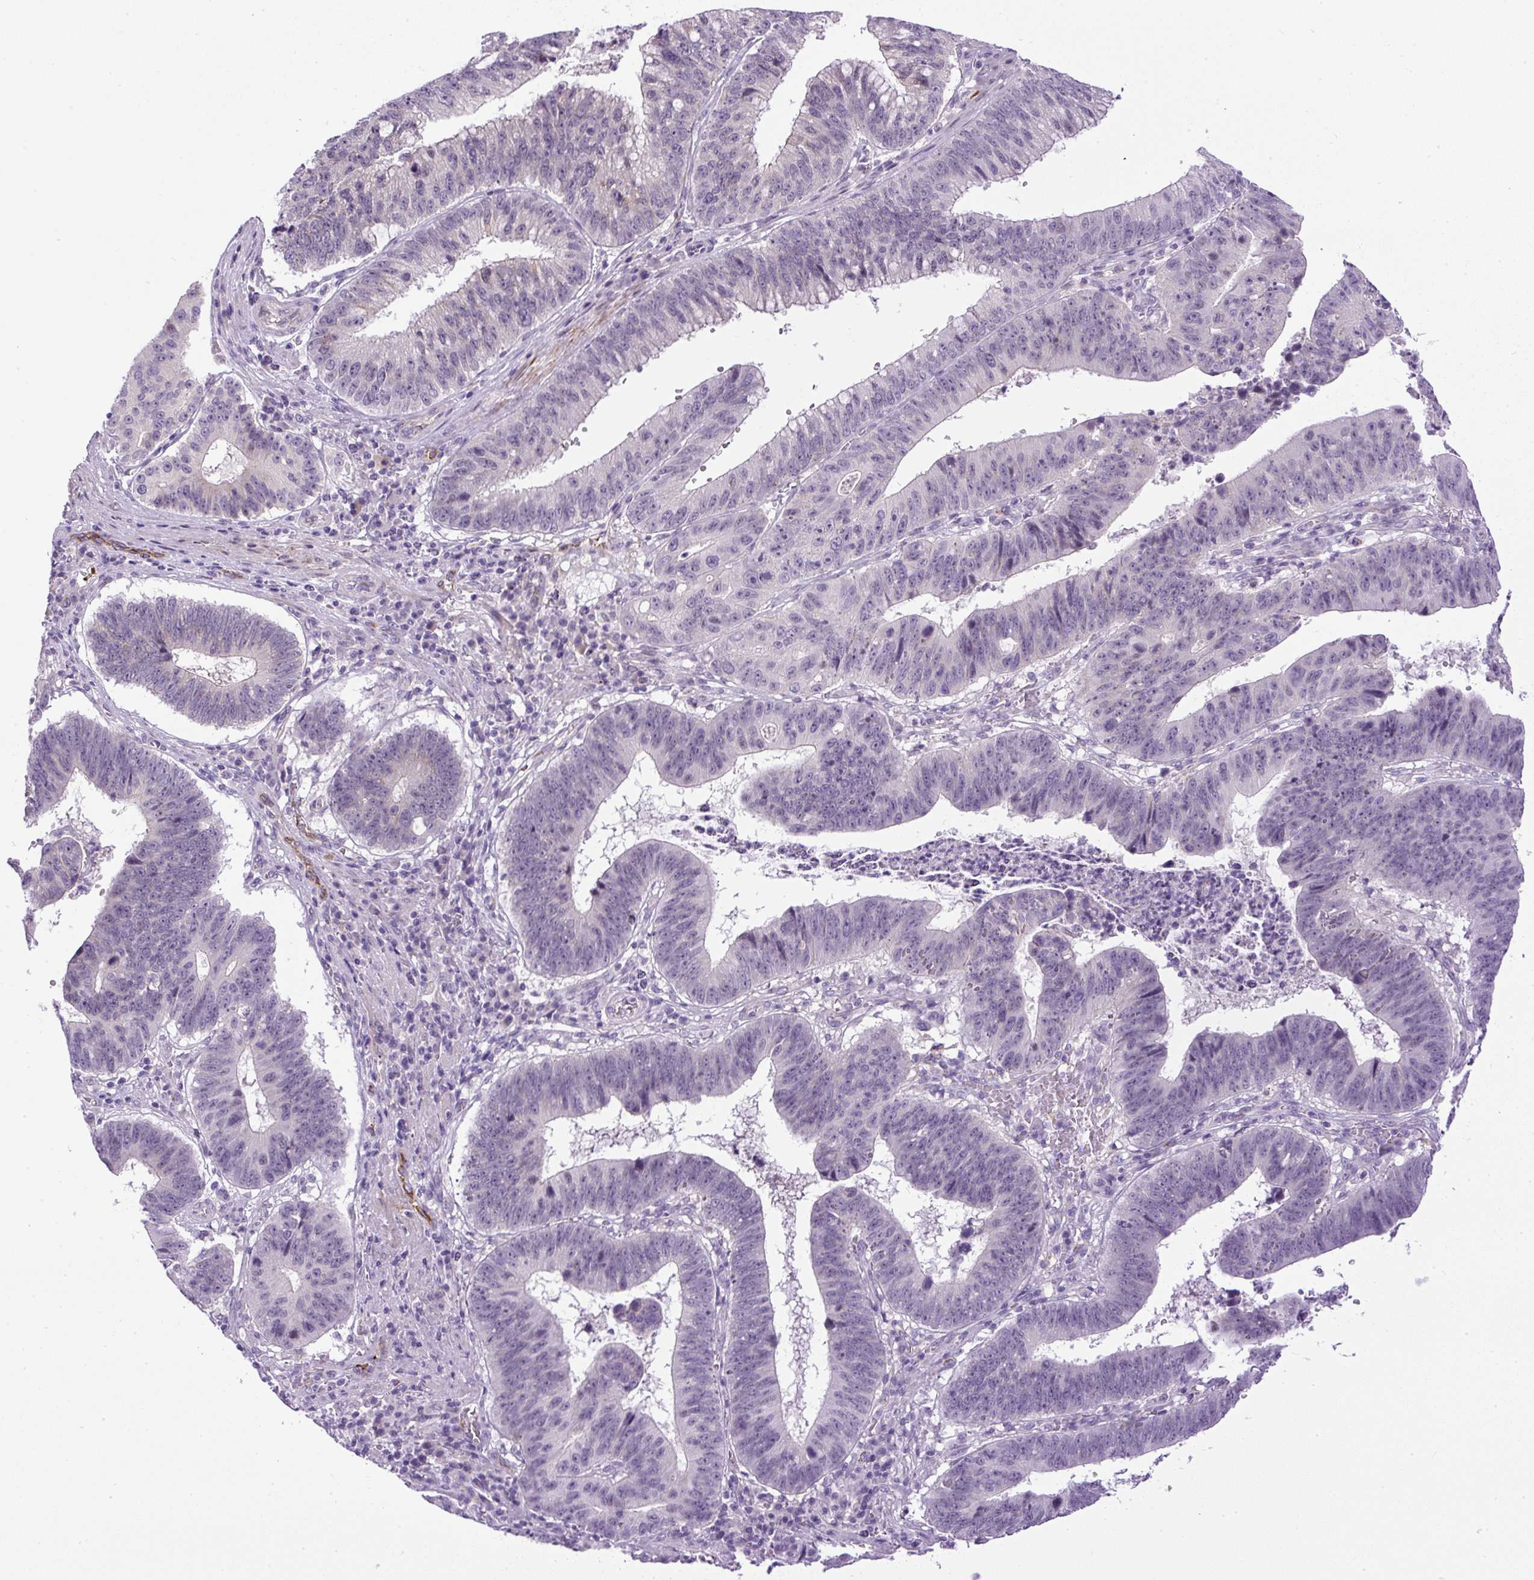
{"staining": {"intensity": "negative", "quantity": "none", "location": "none"}, "tissue": "stomach cancer", "cell_type": "Tumor cells", "image_type": "cancer", "snomed": [{"axis": "morphology", "description": "Adenocarcinoma, NOS"}, {"axis": "topography", "description": "Stomach"}], "caption": "High power microscopy histopathology image of an immunohistochemistry (IHC) photomicrograph of adenocarcinoma (stomach), revealing no significant staining in tumor cells.", "gene": "LEFTY2", "patient": {"sex": "male", "age": 59}}